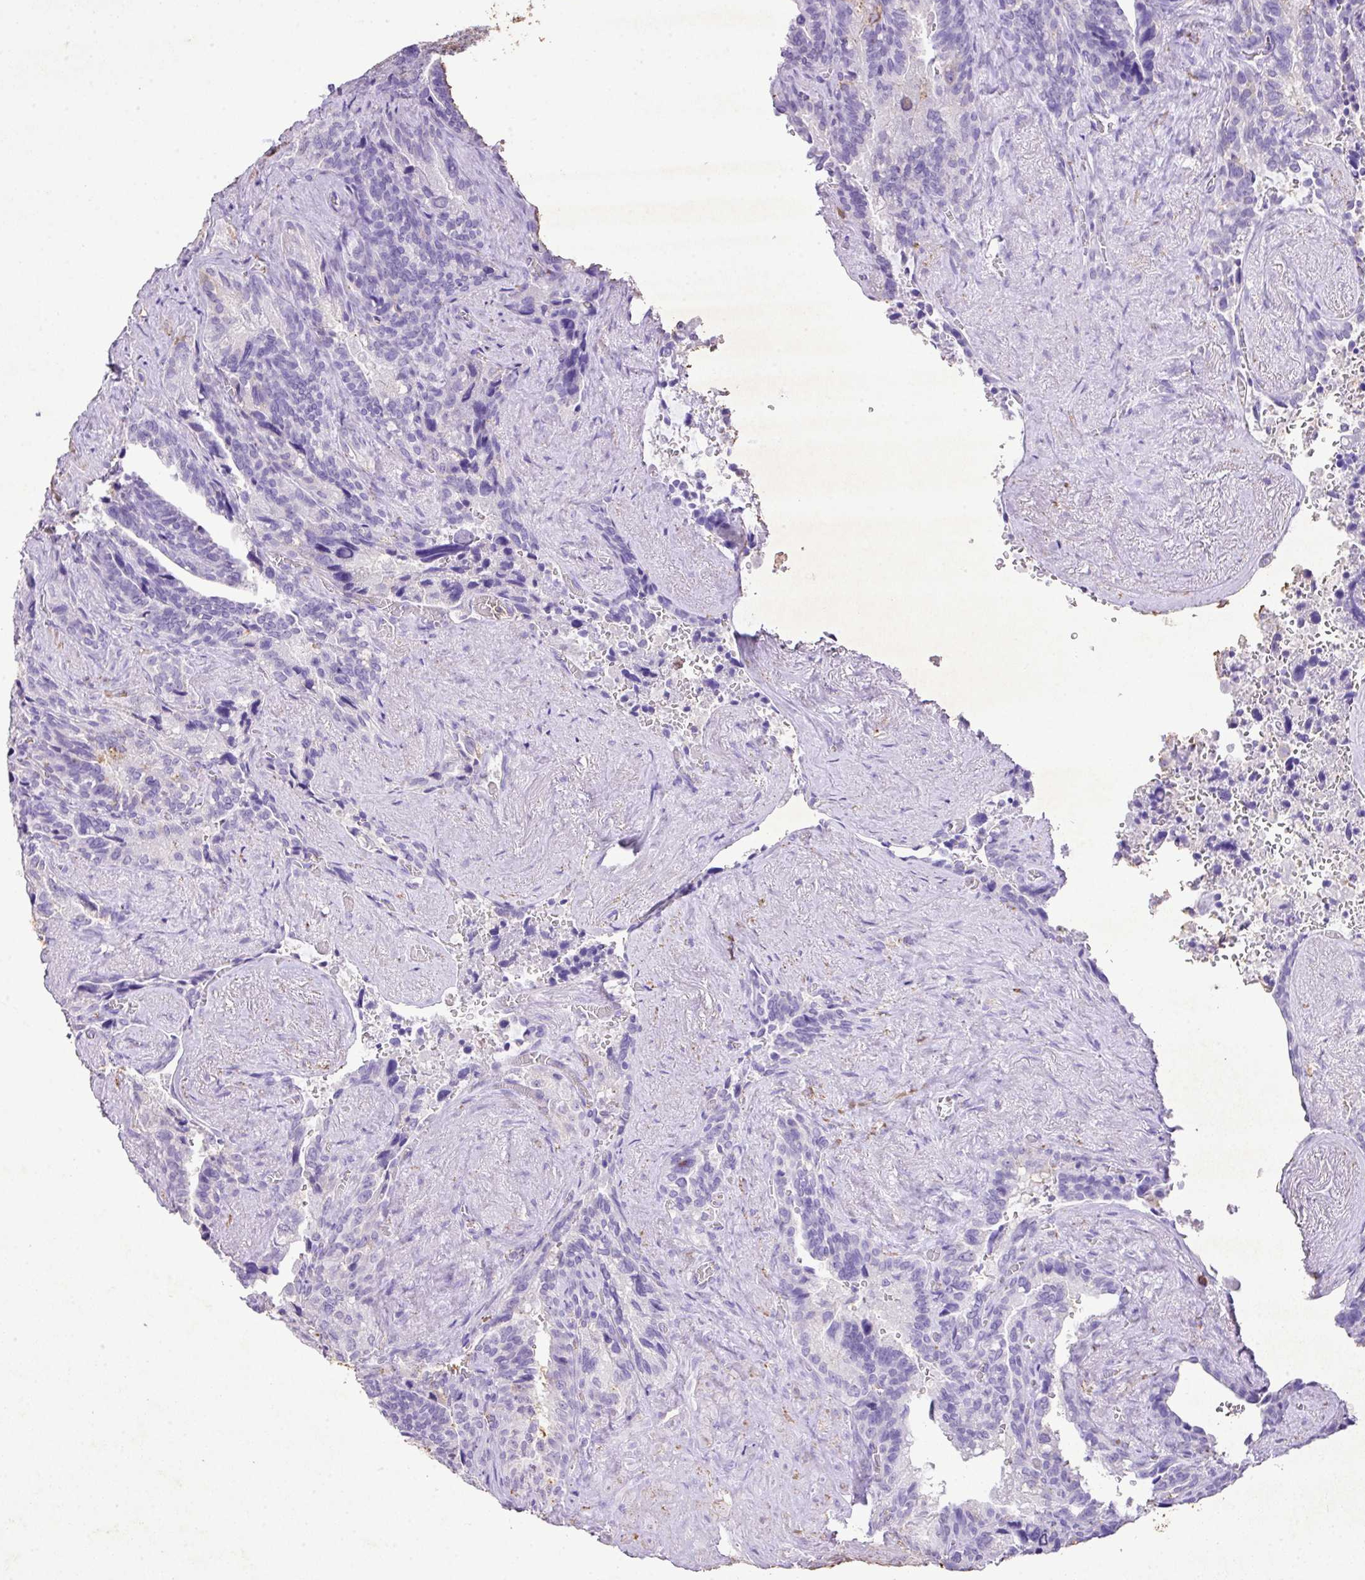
{"staining": {"intensity": "negative", "quantity": "none", "location": "none"}, "tissue": "seminal vesicle", "cell_type": "Glandular cells", "image_type": "normal", "snomed": [{"axis": "morphology", "description": "Normal tissue, NOS"}, {"axis": "topography", "description": "Seminal veicle"}], "caption": "This is an IHC histopathology image of unremarkable human seminal vesicle. There is no staining in glandular cells.", "gene": "KCNJ11", "patient": {"sex": "male", "age": 68}}